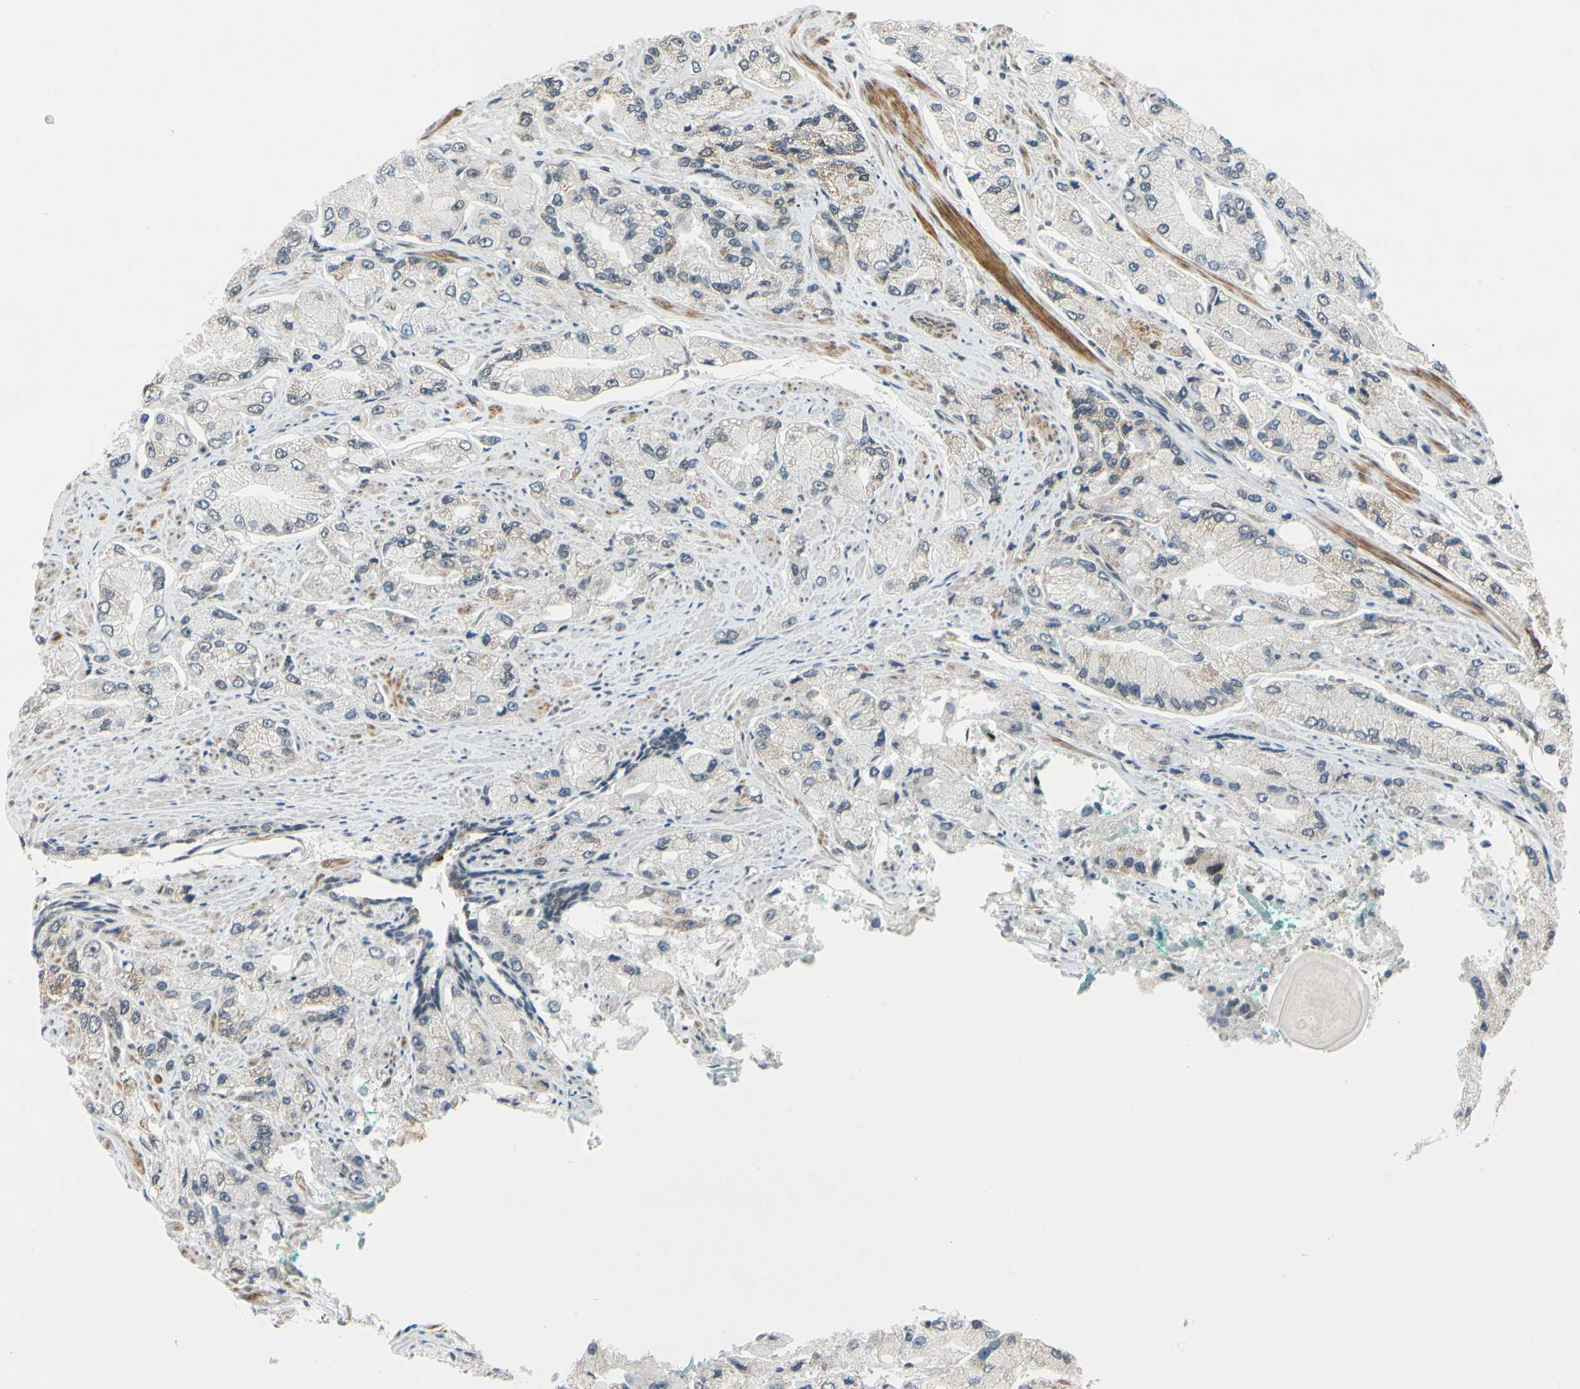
{"staining": {"intensity": "weak", "quantity": "<25%", "location": "cytoplasmic/membranous"}, "tissue": "prostate cancer", "cell_type": "Tumor cells", "image_type": "cancer", "snomed": [{"axis": "morphology", "description": "Adenocarcinoma, High grade"}, {"axis": "topography", "description": "Prostate"}], "caption": "Human prostate cancer stained for a protein using IHC displays no expression in tumor cells.", "gene": "POGZ", "patient": {"sex": "male", "age": 58}}